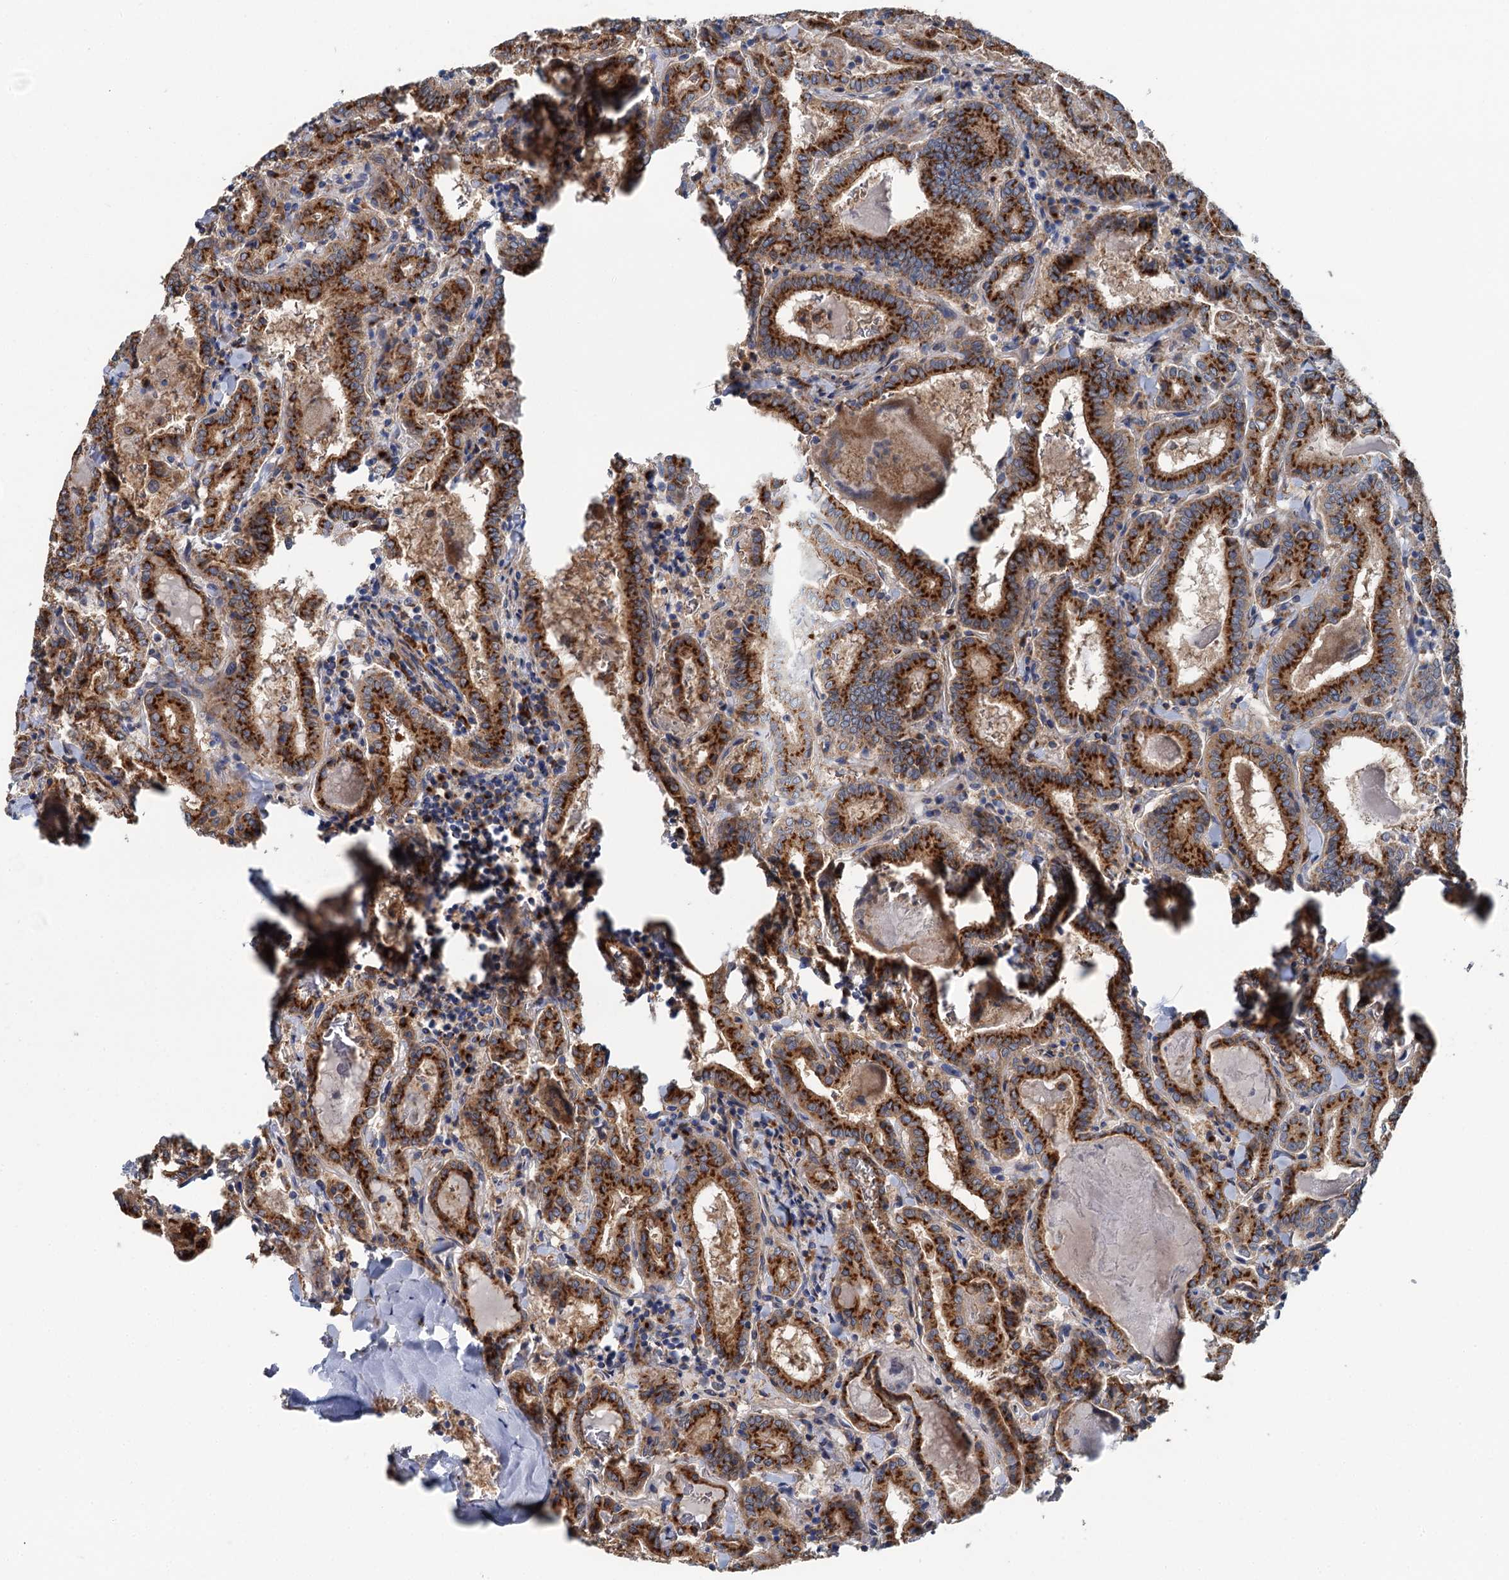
{"staining": {"intensity": "strong", "quantity": ">75%", "location": "cytoplasmic/membranous"}, "tissue": "thyroid cancer", "cell_type": "Tumor cells", "image_type": "cancer", "snomed": [{"axis": "morphology", "description": "Papillary adenocarcinoma, NOS"}, {"axis": "topography", "description": "Thyroid gland"}], "caption": "Human thyroid papillary adenocarcinoma stained for a protein (brown) reveals strong cytoplasmic/membranous positive staining in about >75% of tumor cells.", "gene": "BET1L", "patient": {"sex": "female", "age": 72}}